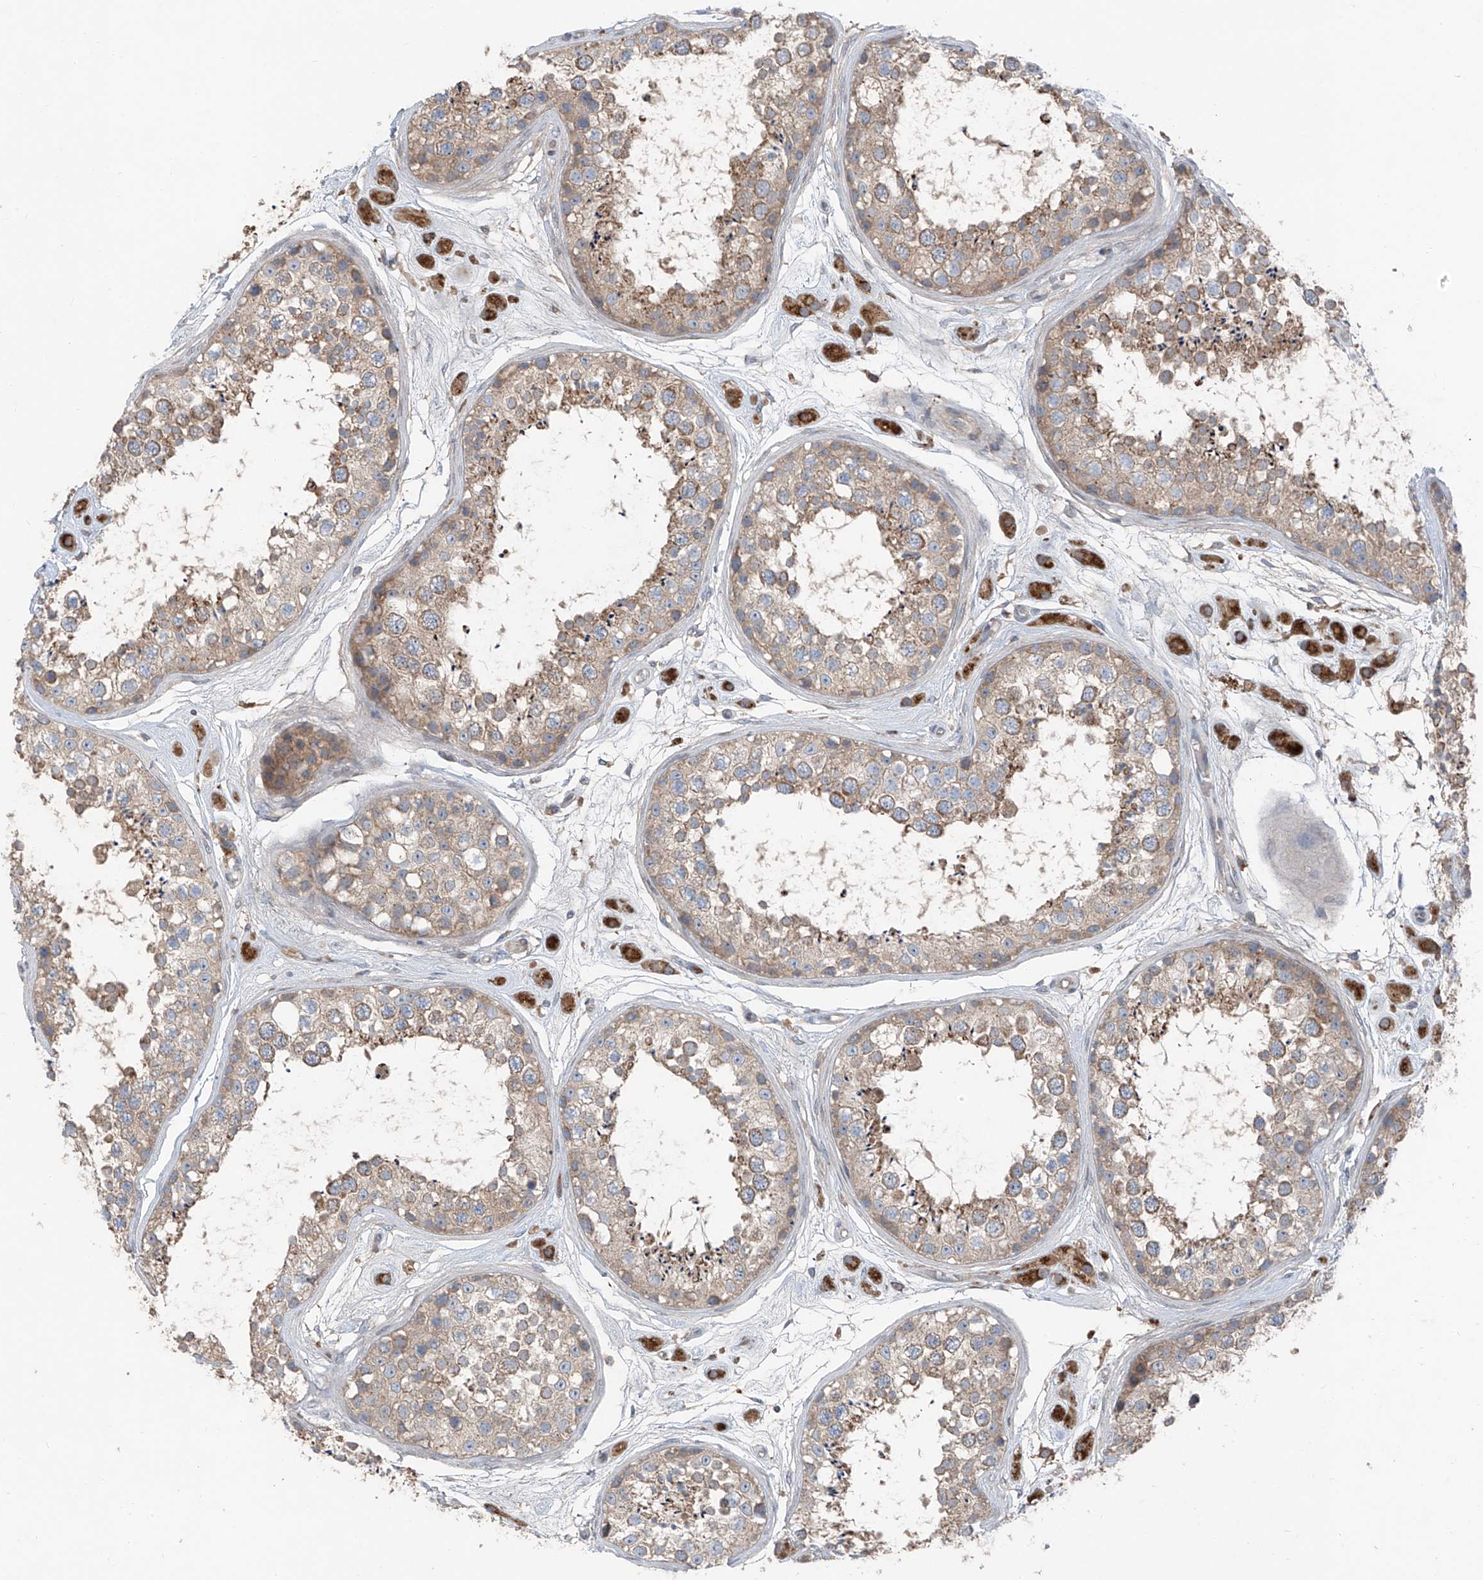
{"staining": {"intensity": "weak", "quantity": ">75%", "location": "cytoplasmic/membranous"}, "tissue": "testis", "cell_type": "Cells in seminiferous ducts", "image_type": "normal", "snomed": [{"axis": "morphology", "description": "Normal tissue, NOS"}, {"axis": "topography", "description": "Testis"}], "caption": "Weak cytoplasmic/membranous positivity for a protein is seen in about >75% of cells in seminiferous ducts of unremarkable testis using immunohistochemistry (IHC).", "gene": "FOXRED2", "patient": {"sex": "male", "age": 25}}